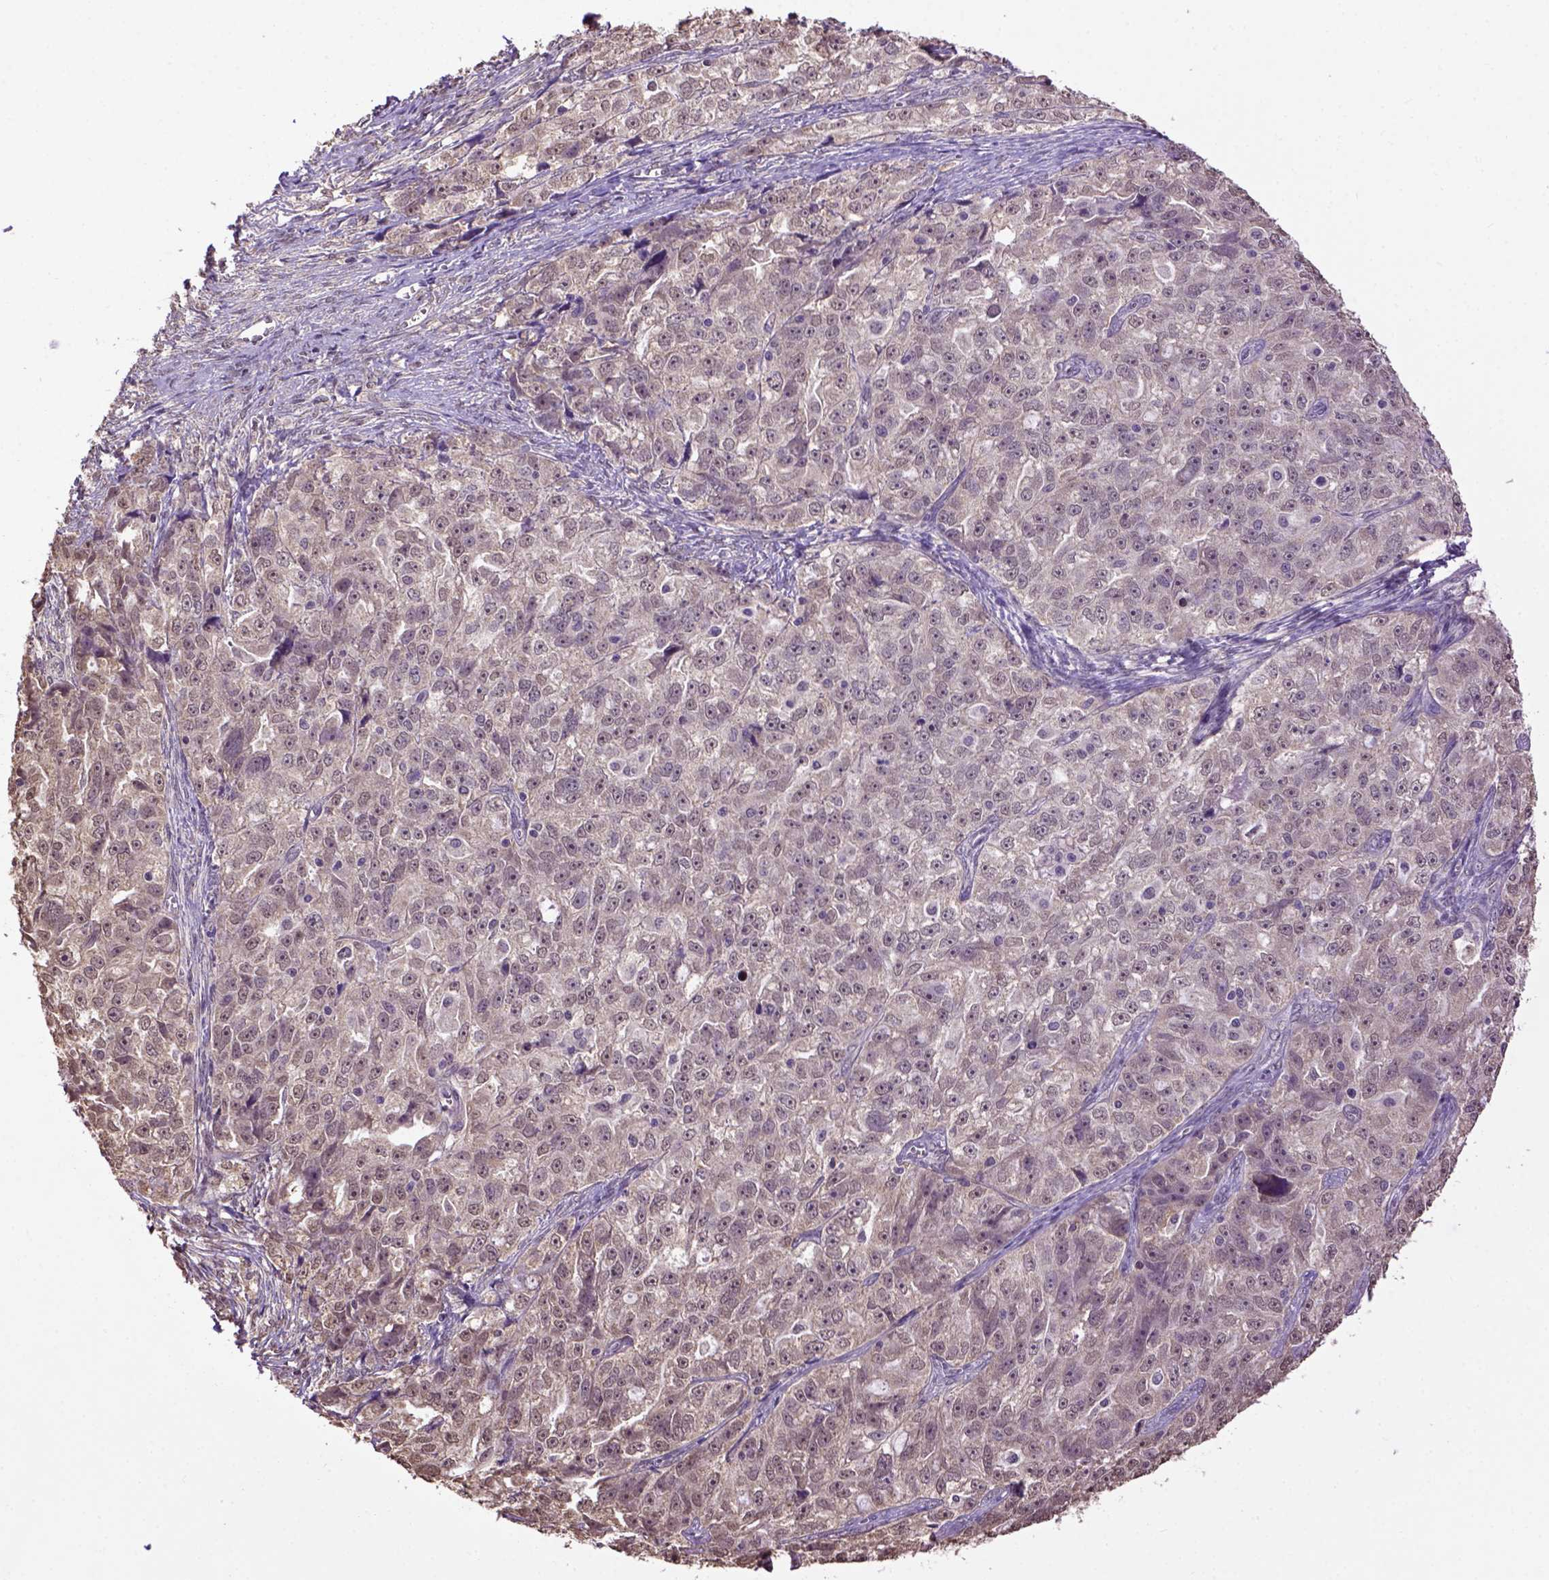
{"staining": {"intensity": "weak", "quantity": "<25%", "location": "cytoplasmic/membranous"}, "tissue": "ovarian cancer", "cell_type": "Tumor cells", "image_type": "cancer", "snomed": [{"axis": "morphology", "description": "Cystadenocarcinoma, serous, NOS"}, {"axis": "topography", "description": "Ovary"}], "caption": "DAB (3,3'-diaminobenzidine) immunohistochemical staining of human ovarian serous cystadenocarcinoma demonstrates no significant staining in tumor cells.", "gene": "WDR17", "patient": {"sex": "female", "age": 51}}